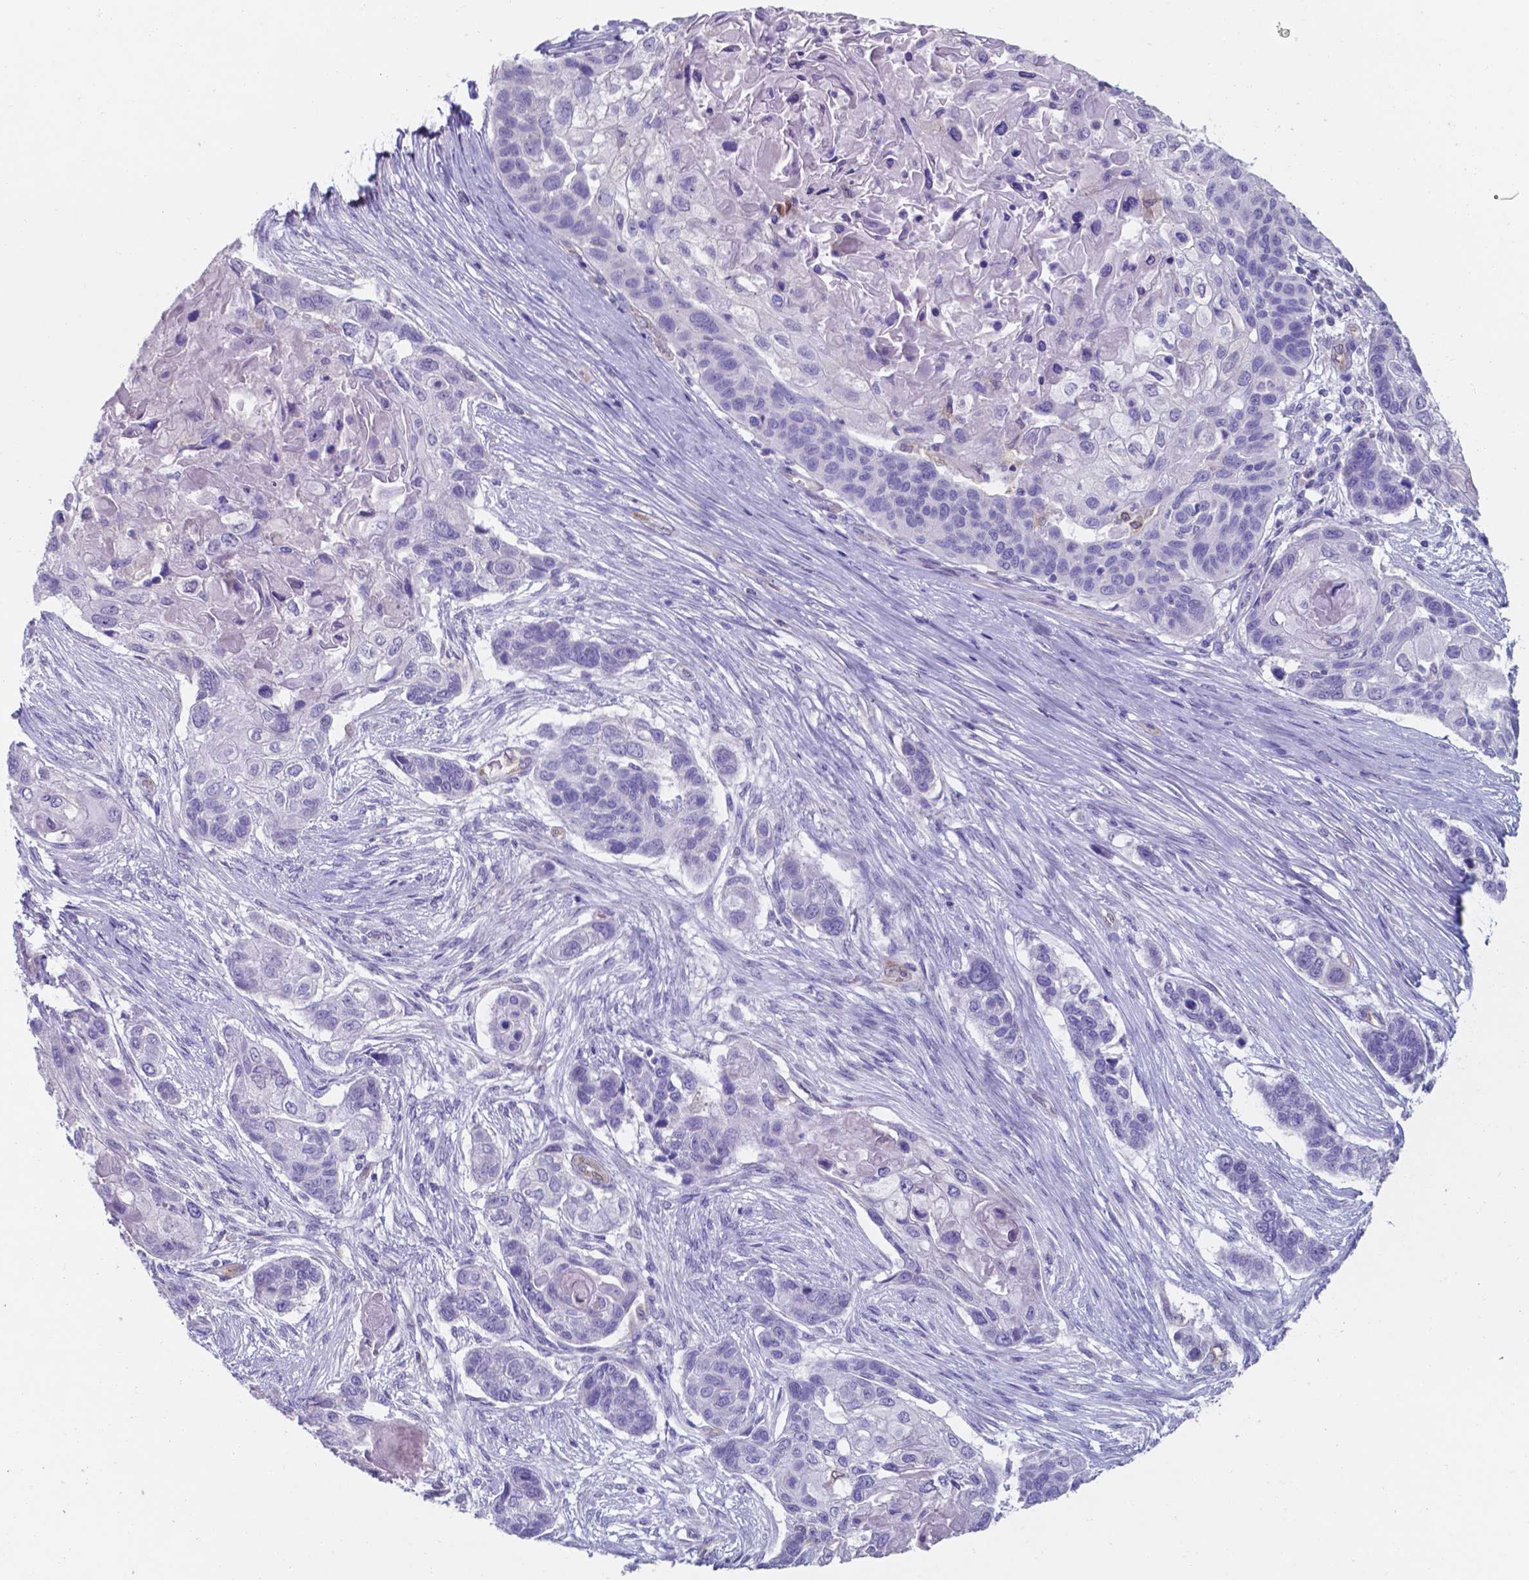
{"staining": {"intensity": "negative", "quantity": "none", "location": "none"}, "tissue": "lung cancer", "cell_type": "Tumor cells", "image_type": "cancer", "snomed": [{"axis": "morphology", "description": "Squamous cell carcinoma, NOS"}, {"axis": "topography", "description": "Lung"}], "caption": "A high-resolution micrograph shows immunohistochemistry staining of lung cancer (squamous cell carcinoma), which reveals no significant staining in tumor cells.", "gene": "UBE2J1", "patient": {"sex": "male", "age": 69}}